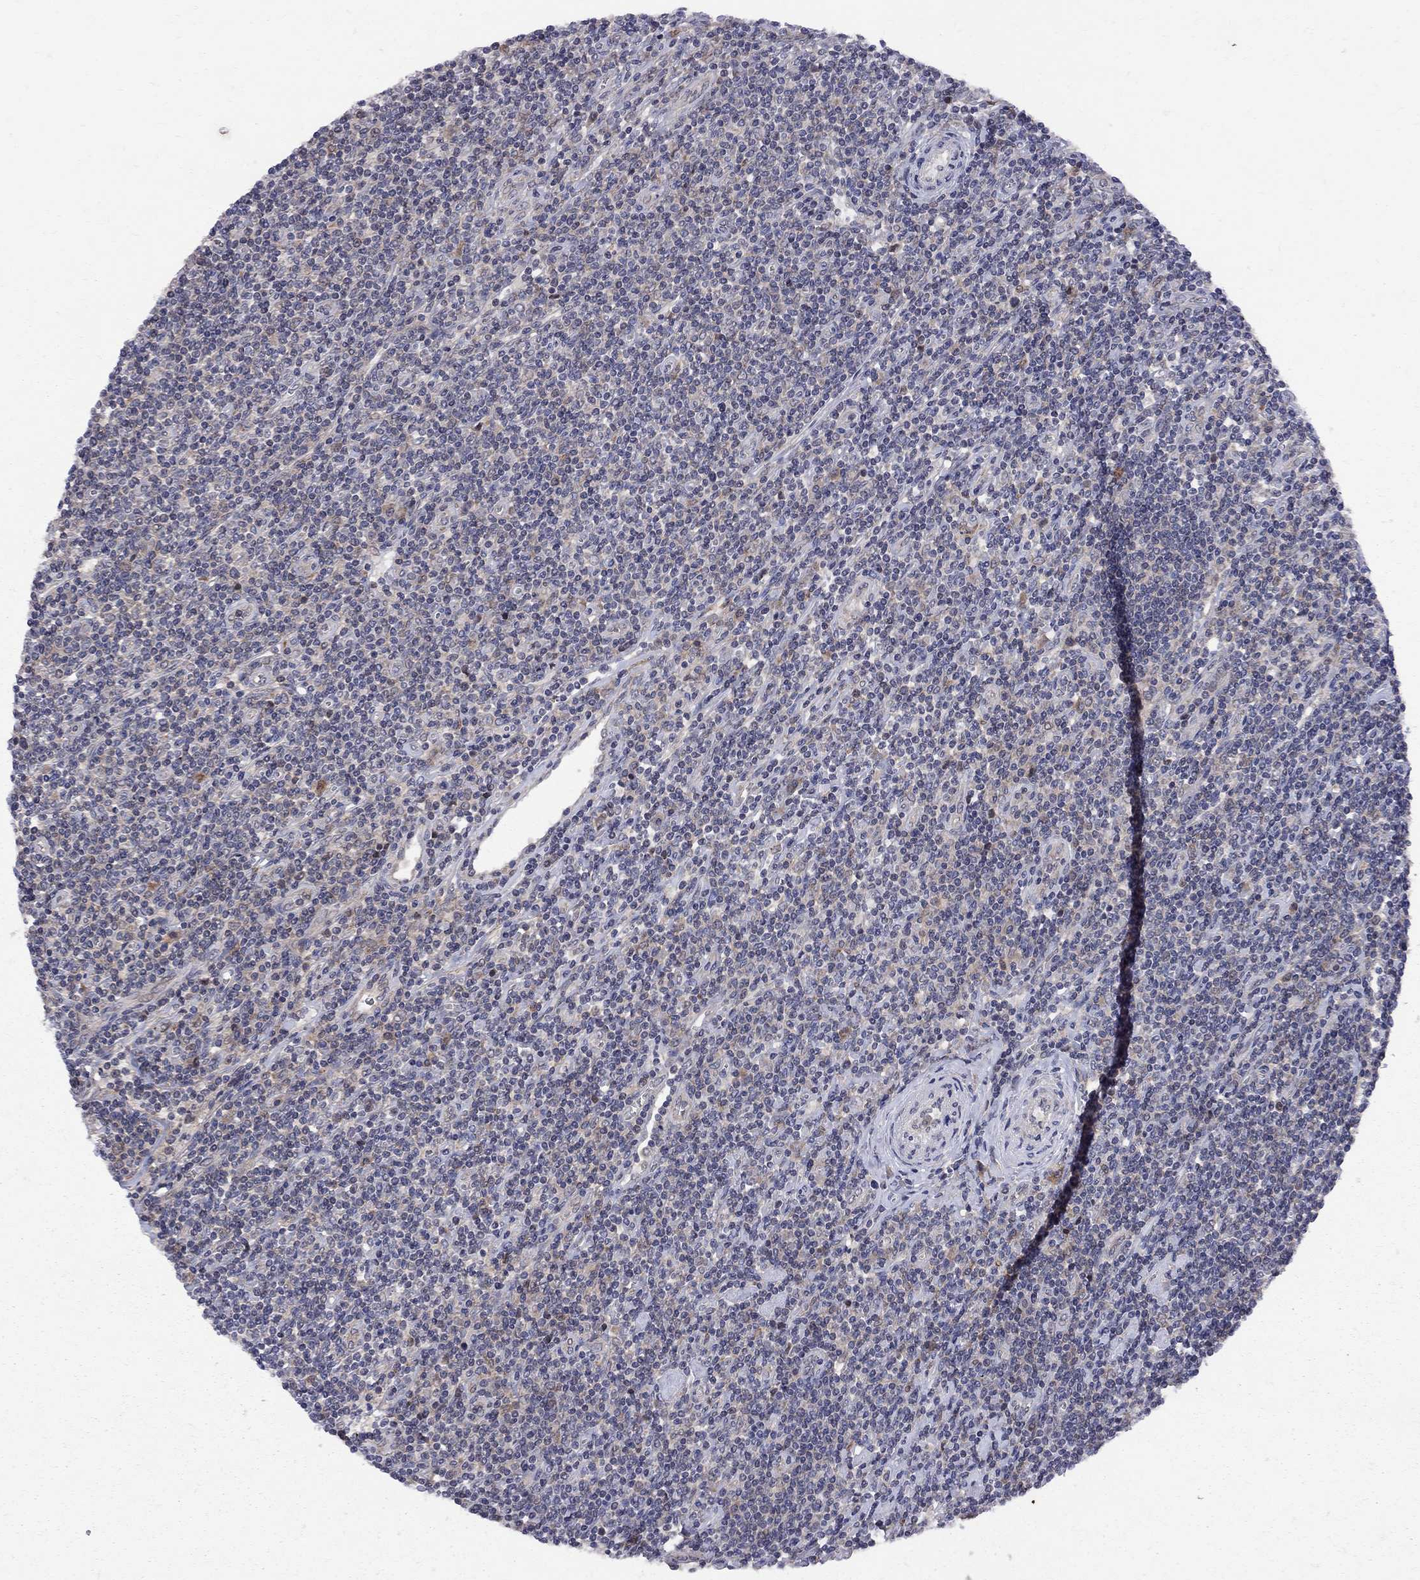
{"staining": {"intensity": "negative", "quantity": "none", "location": "none"}, "tissue": "lymphoma", "cell_type": "Tumor cells", "image_type": "cancer", "snomed": [{"axis": "morphology", "description": "Hodgkin's disease, NOS"}, {"axis": "topography", "description": "Lymph node"}], "caption": "An immunohistochemistry (IHC) image of lymphoma is shown. There is no staining in tumor cells of lymphoma.", "gene": "CNOT11", "patient": {"sex": "male", "age": 40}}